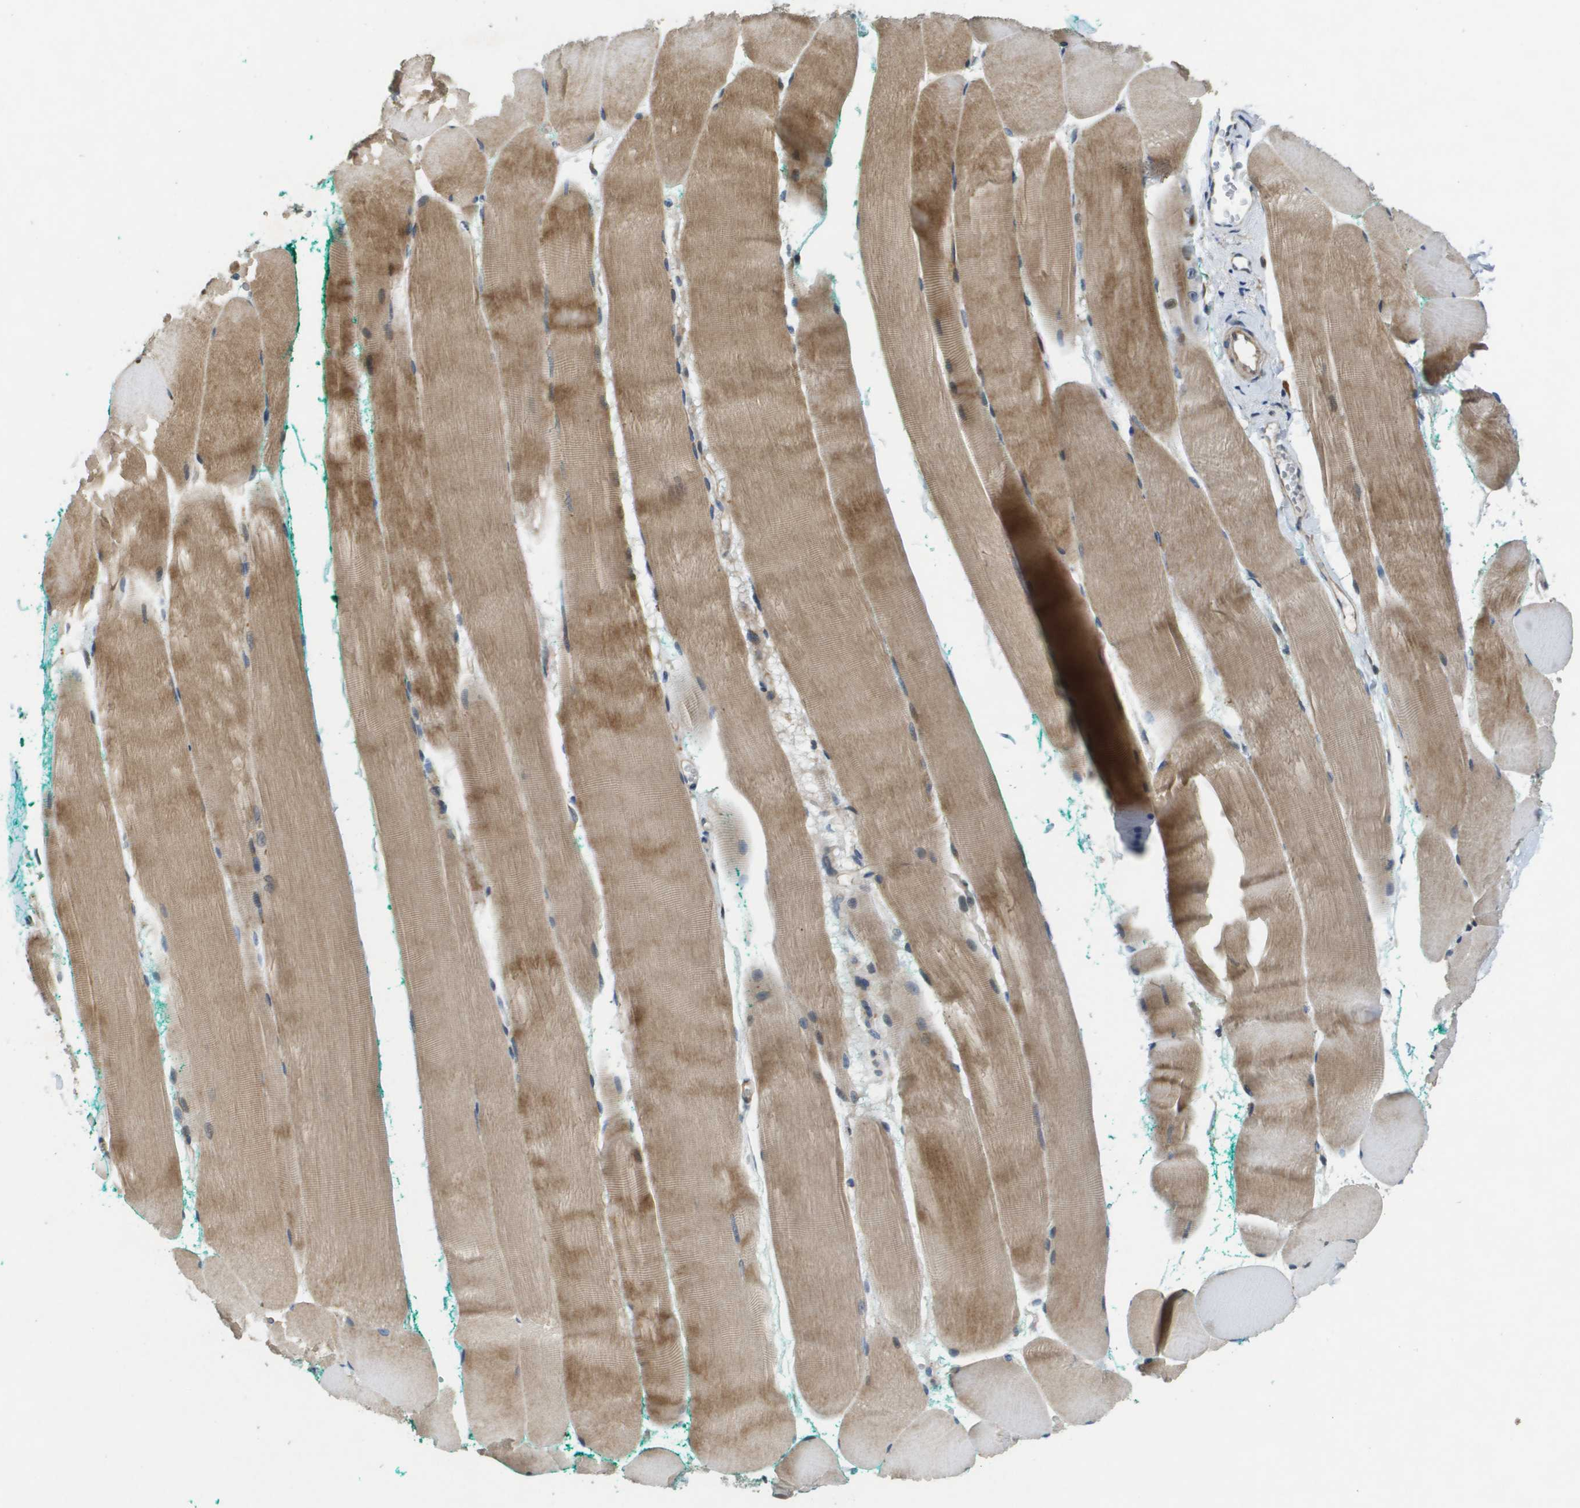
{"staining": {"intensity": "moderate", "quantity": ">75%", "location": "cytoplasmic/membranous"}, "tissue": "skeletal muscle", "cell_type": "Myocytes", "image_type": "normal", "snomed": [{"axis": "morphology", "description": "Normal tissue, NOS"}, {"axis": "morphology", "description": "Squamous cell carcinoma, NOS"}, {"axis": "topography", "description": "Skeletal muscle"}], "caption": "A high-resolution photomicrograph shows IHC staining of normal skeletal muscle, which shows moderate cytoplasmic/membranous expression in approximately >75% of myocytes.", "gene": "SCN4B", "patient": {"sex": "male", "age": 51}}